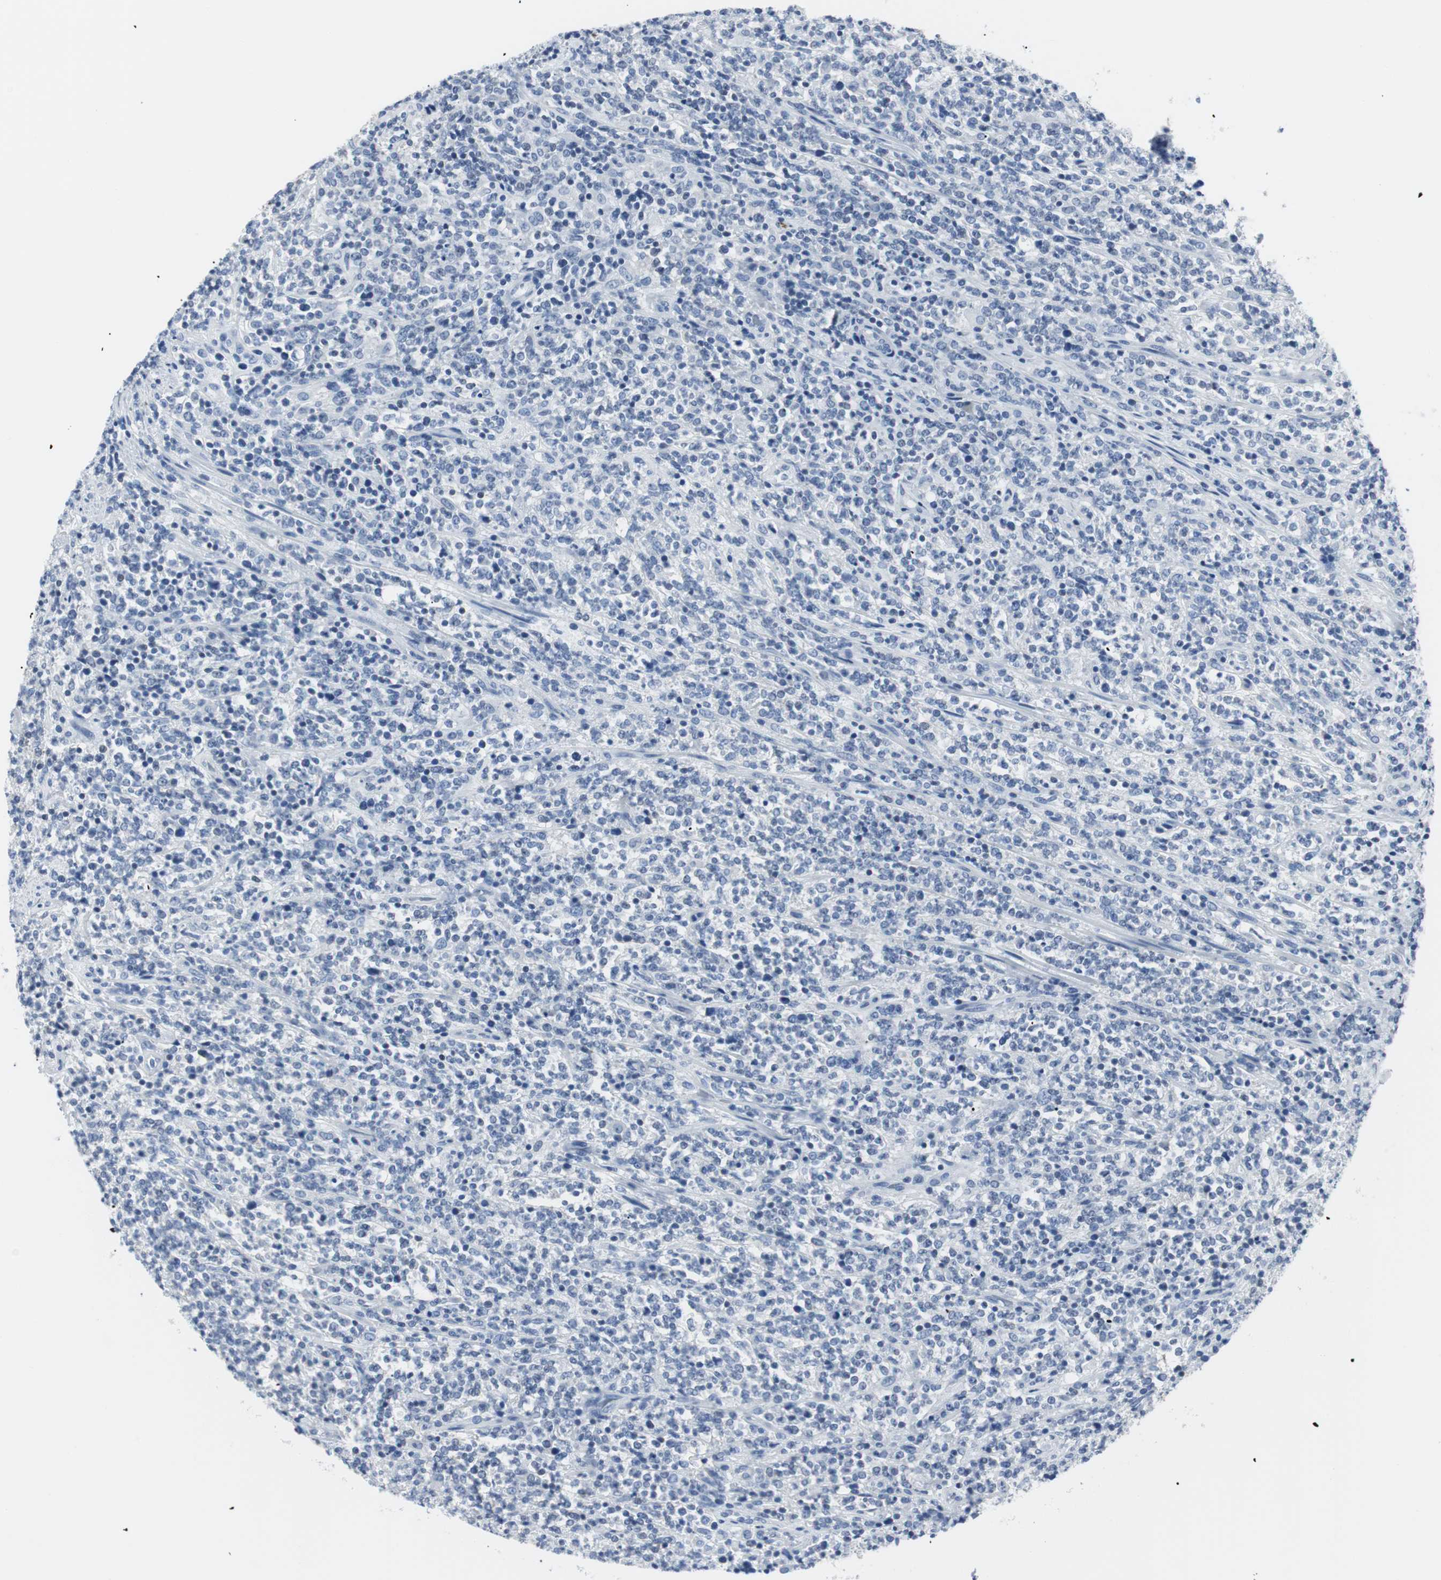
{"staining": {"intensity": "negative", "quantity": "none", "location": "none"}, "tissue": "lymphoma", "cell_type": "Tumor cells", "image_type": "cancer", "snomed": [{"axis": "morphology", "description": "Malignant lymphoma, non-Hodgkin's type, High grade"}, {"axis": "topography", "description": "Soft tissue"}], "caption": "The histopathology image reveals no staining of tumor cells in malignant lymphoma, non-Hodgkin's type (high-grade).", "gene": "GAP43", "patient": {"sex": "male", "age": 18}}